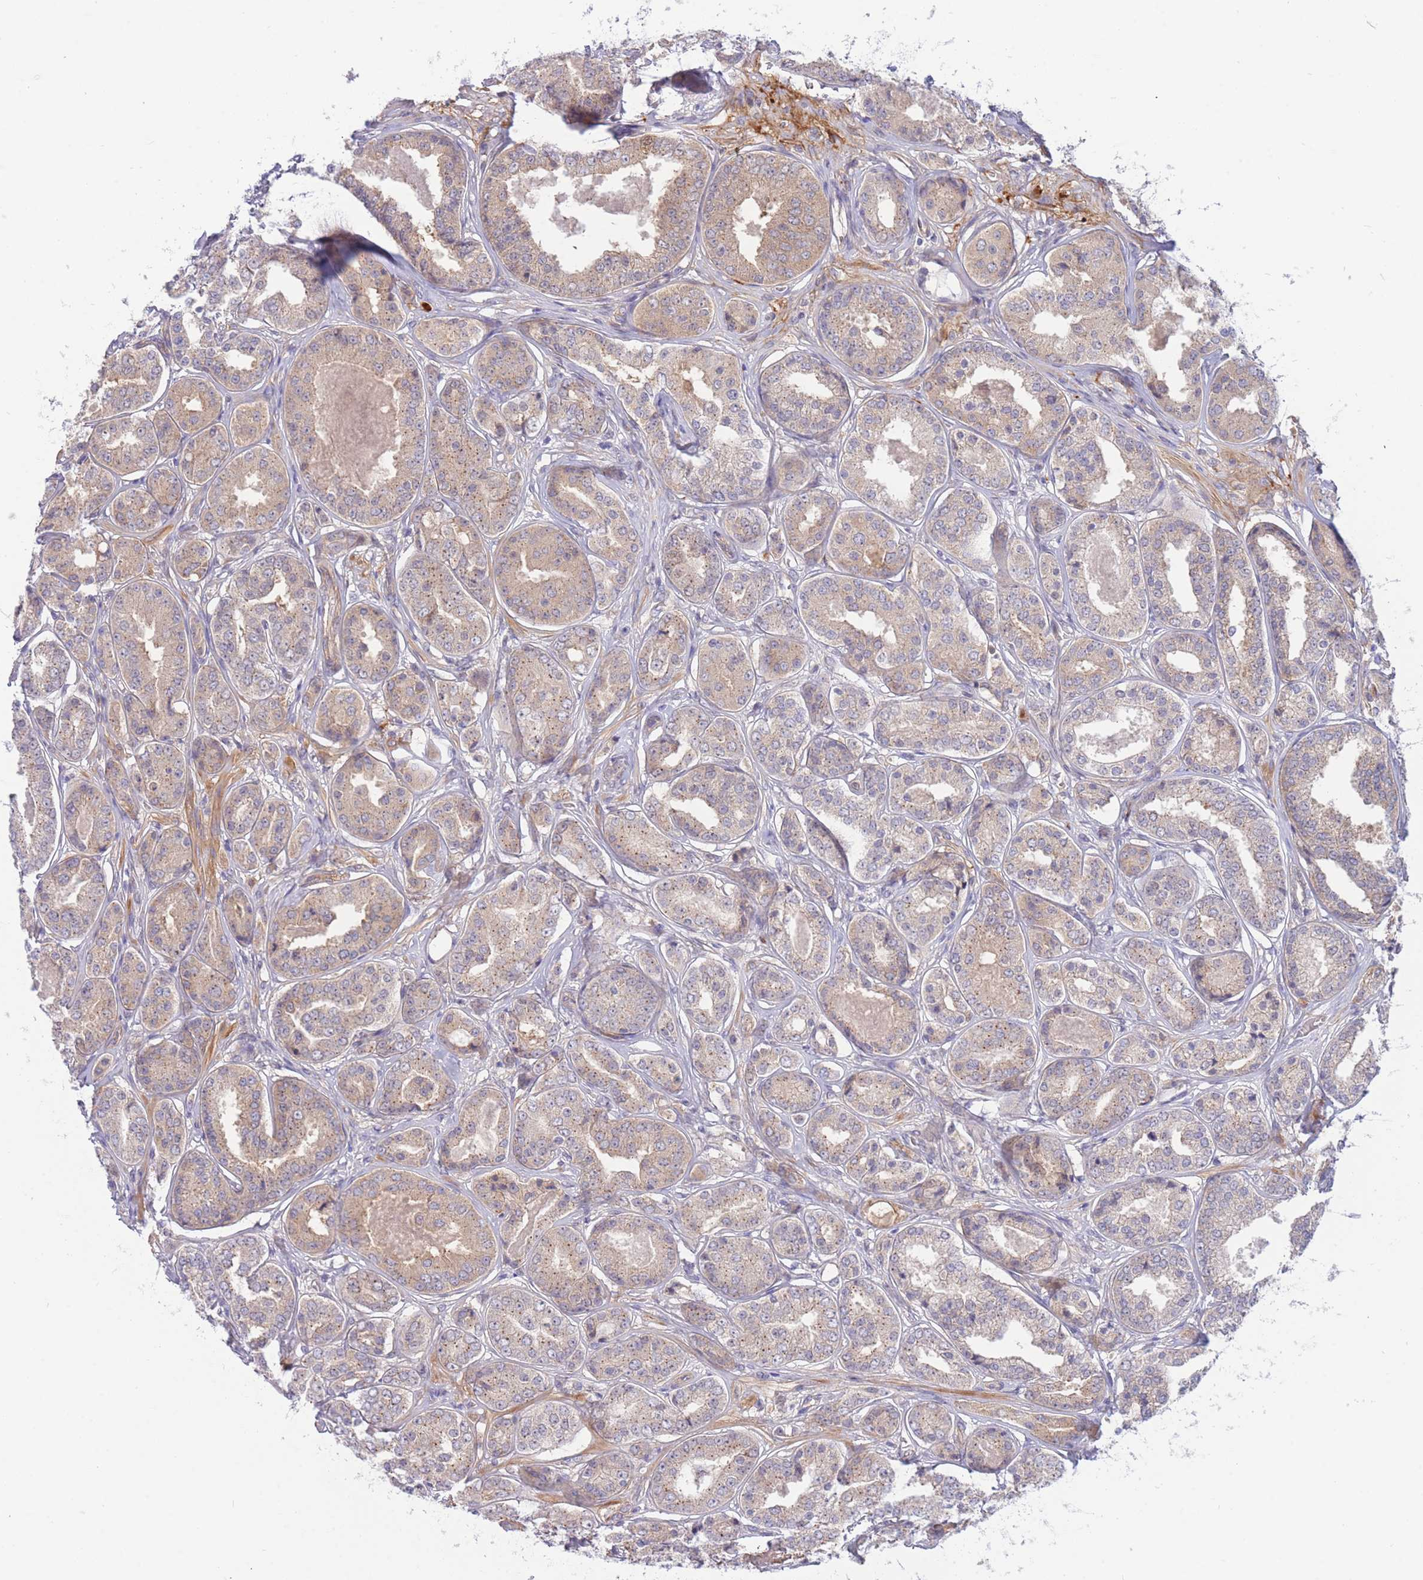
{"staining": {"intensity": "weak", "quantity": ">75%", "location": "cytoplasmic/membranous"}, "tissue": "prostate cancer", "cell_type": "Tumor cells", "image_type": "cancer", "snomed": [{"axis": "morphology", "description": "Adenocarcinoma, High grade"}, {"axis": "topography", "description": "Prostate"}], "caption": "Human prostate cancer stained with a protein marker reveals weak staining in tumor cells.", "gene": "APOL4", "patient": {"sex": "male", "age": 63}}